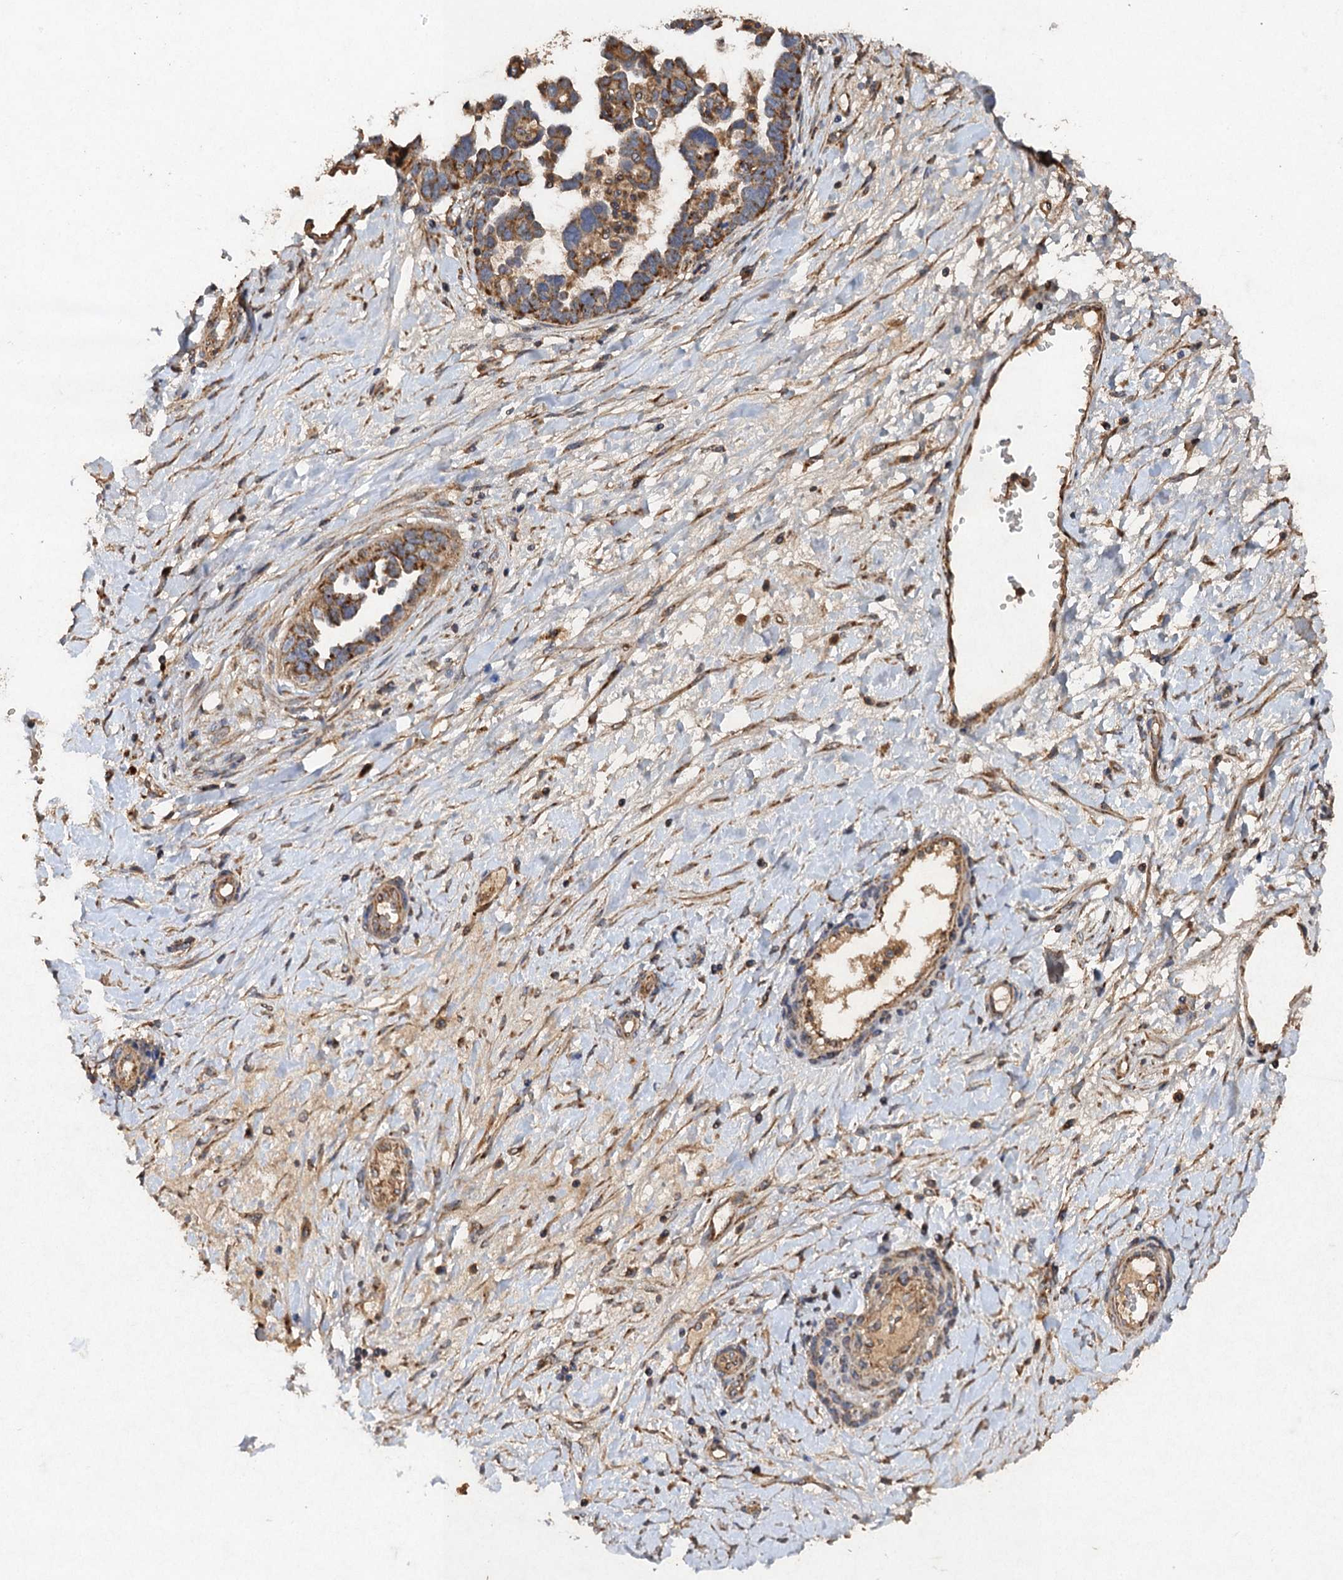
{"staining": {"intensity": "moderate", "quantity": ">75%", "location": "cytoplasmic/membranous"}, "tissue": "ovarian cancer", "cell_type": "Tumor cells", "image_type": "cancer", "snomed": [{"axis": "morphology", "description": "Cystadenocarcinoma, serous, NOS"}, {"axis": "topography", "description": "Ovary"}], "caption": "Ovarian serous cystadenocarcinoma tissue shows moderate cytoplasmic/membranous expression in approximately >75% of tumor cells, visualized by immunohistochemistry.", "gene": "NDUFA13", "patient": {"sex": "female", "age": 54}}